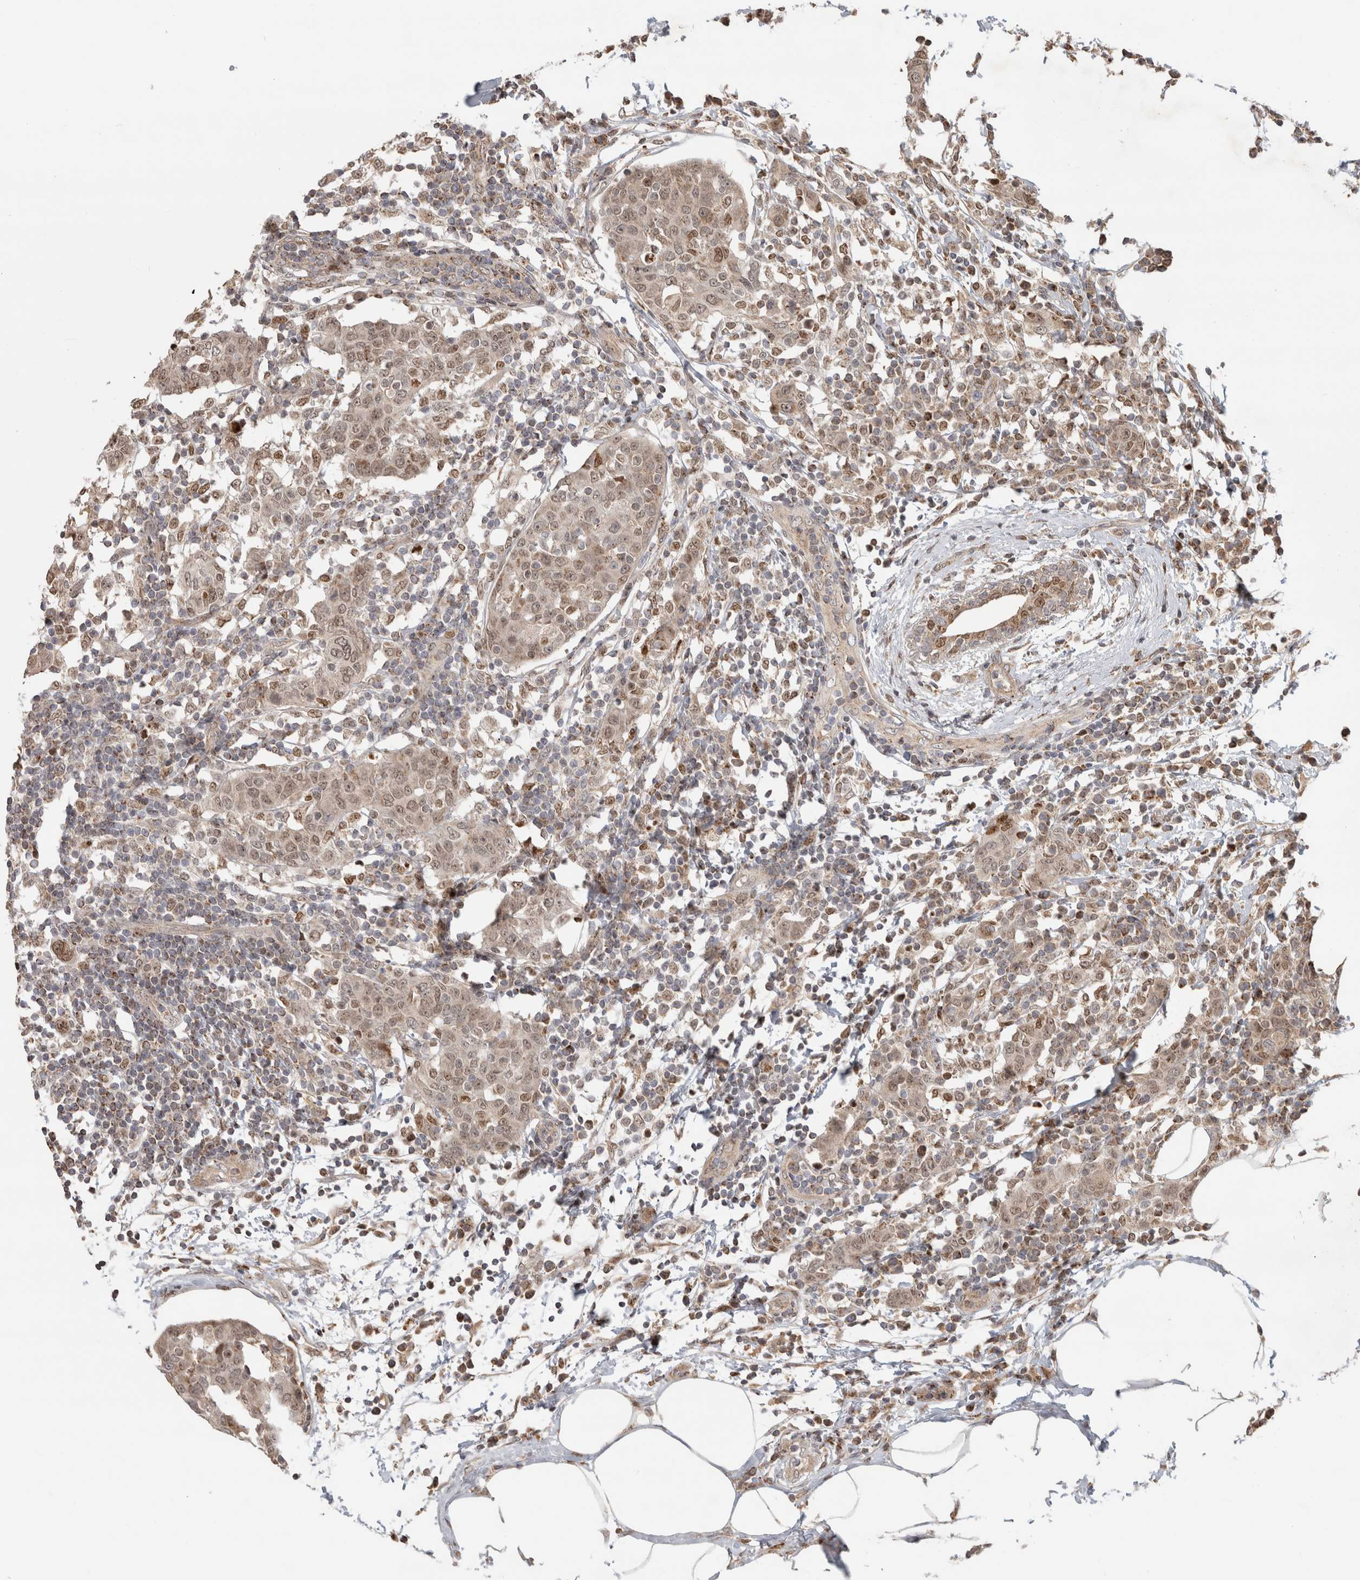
{"staining": {"intensity": "weak", "quantity": ">75%", "location": "cytoplasmic/membranous,nuclear"}, "tissue": "breast cancer", "cell_type": "Tumor cells", "image_type": "cancer", "snomed": [{"axis": "morphology", "description": "Normal tissue, NOS"}, {"axis": "morphology", "description": "Duct carcinoma"}, {"axis": "topography", "description": "Breast"}], "caption": "This image reveals breast infiltrating ductal carcinoma stained with immunohistochemistry (IHC) to label a protein in brown. The cytoplasmic/membranous and nuclear of tumor cells show weak positivity for the protein. Nuclei are counter-stained blue.", "gene": "INSRR", "patient": {"sex": "female", "age": 37}}